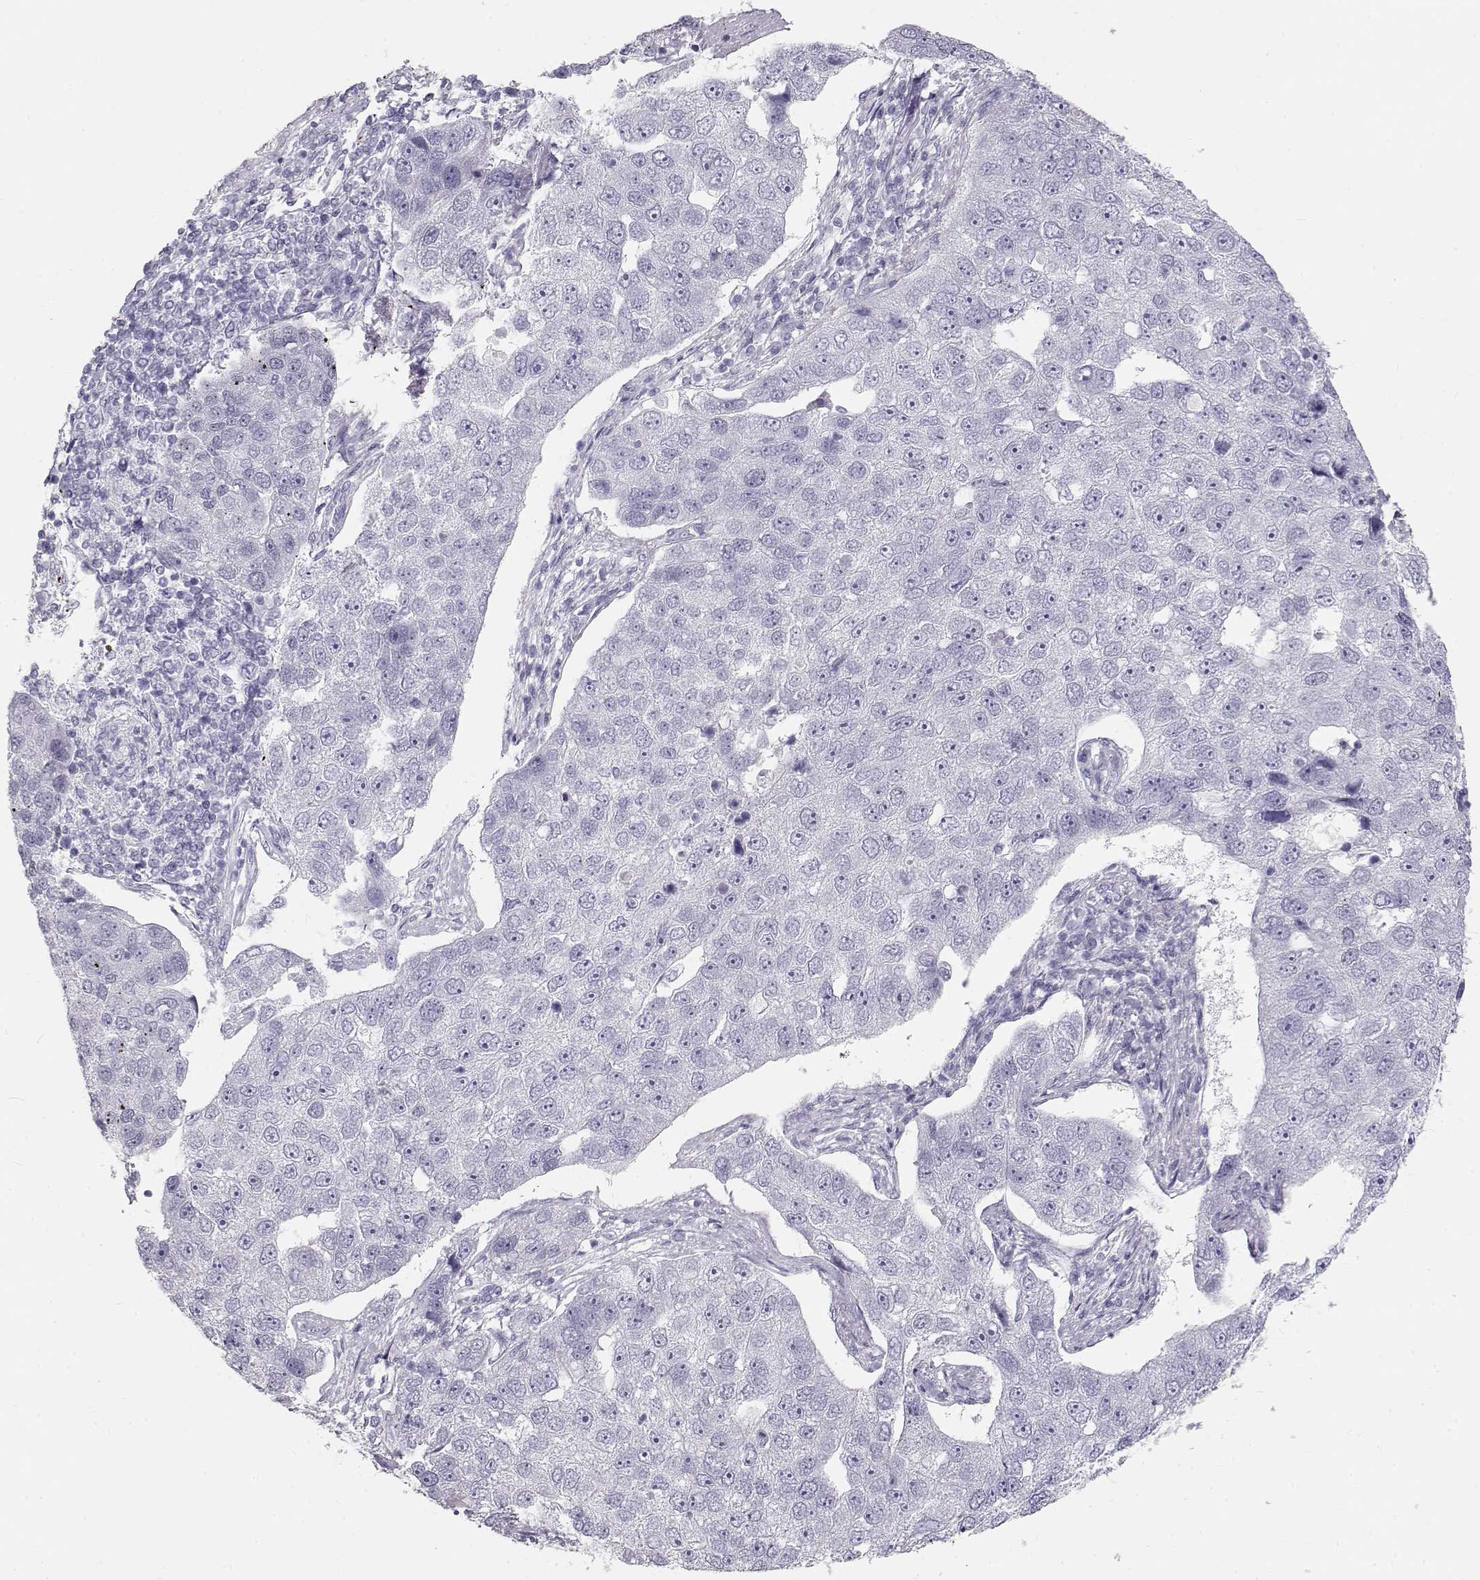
{"staining": {"intensity": "negative", "quantity": "none", "location": "none"}, "tissue": "pancreatic cancer", "cell_type": "Tumor cells", "image_type": "cancer", "snomed": [{"axis": "morphology", "description": "Adenocarcinoma, NOS"}, {"axis": "topography", "description": "Pancreas"}], "caption": "Immunohistochemistry image of pancreatic cancer (adenocarcinoma) stained for a protein (brown), which demonstrates no staining in tumor cells.", "gene": "TKTL1", "patient": {"sex": "female", "age": 61}}